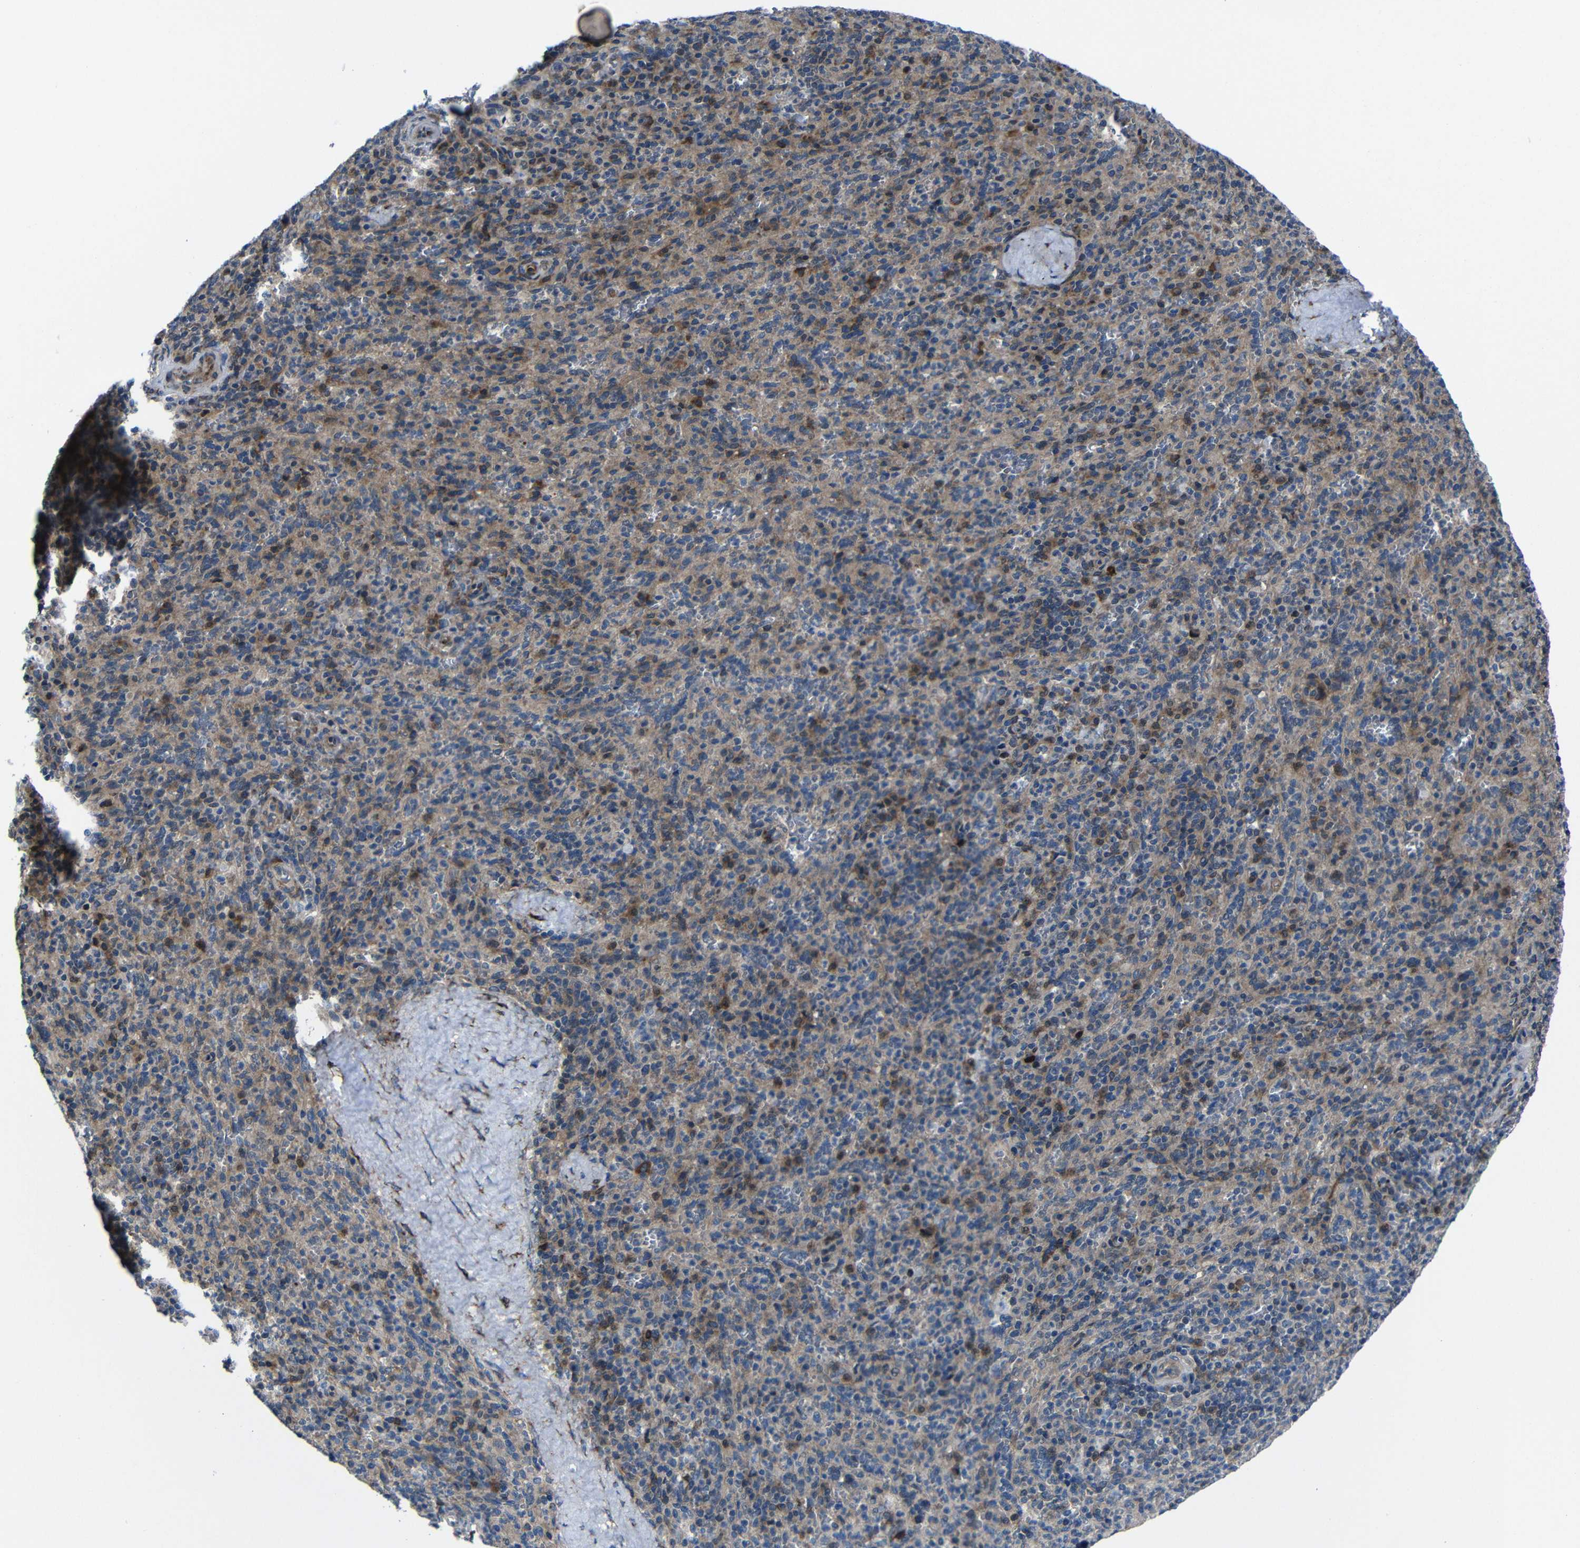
{"staining": {"intensity": "moderate", "quantity": "25%-75%", "location": "cytoplasmic/membranous"}, "tissue": "spleen", "cell_type": "Cells in red pulp", "image_type": "normal", "snomed": [{"axis": "morphology", "description": "Normal tissue, NOS"}, {"axis": "topography", "description": "Spleen"}], "caption": "Cells in red pulp exhibit moderate cytoplasmic/membranous staining in approximately 25%-75% of cells in benign spleen. (IHC, brightfield microscopy, high magnification).", "gene": "KIAA0513", "patient": {"sex": "male", "age": 36}}